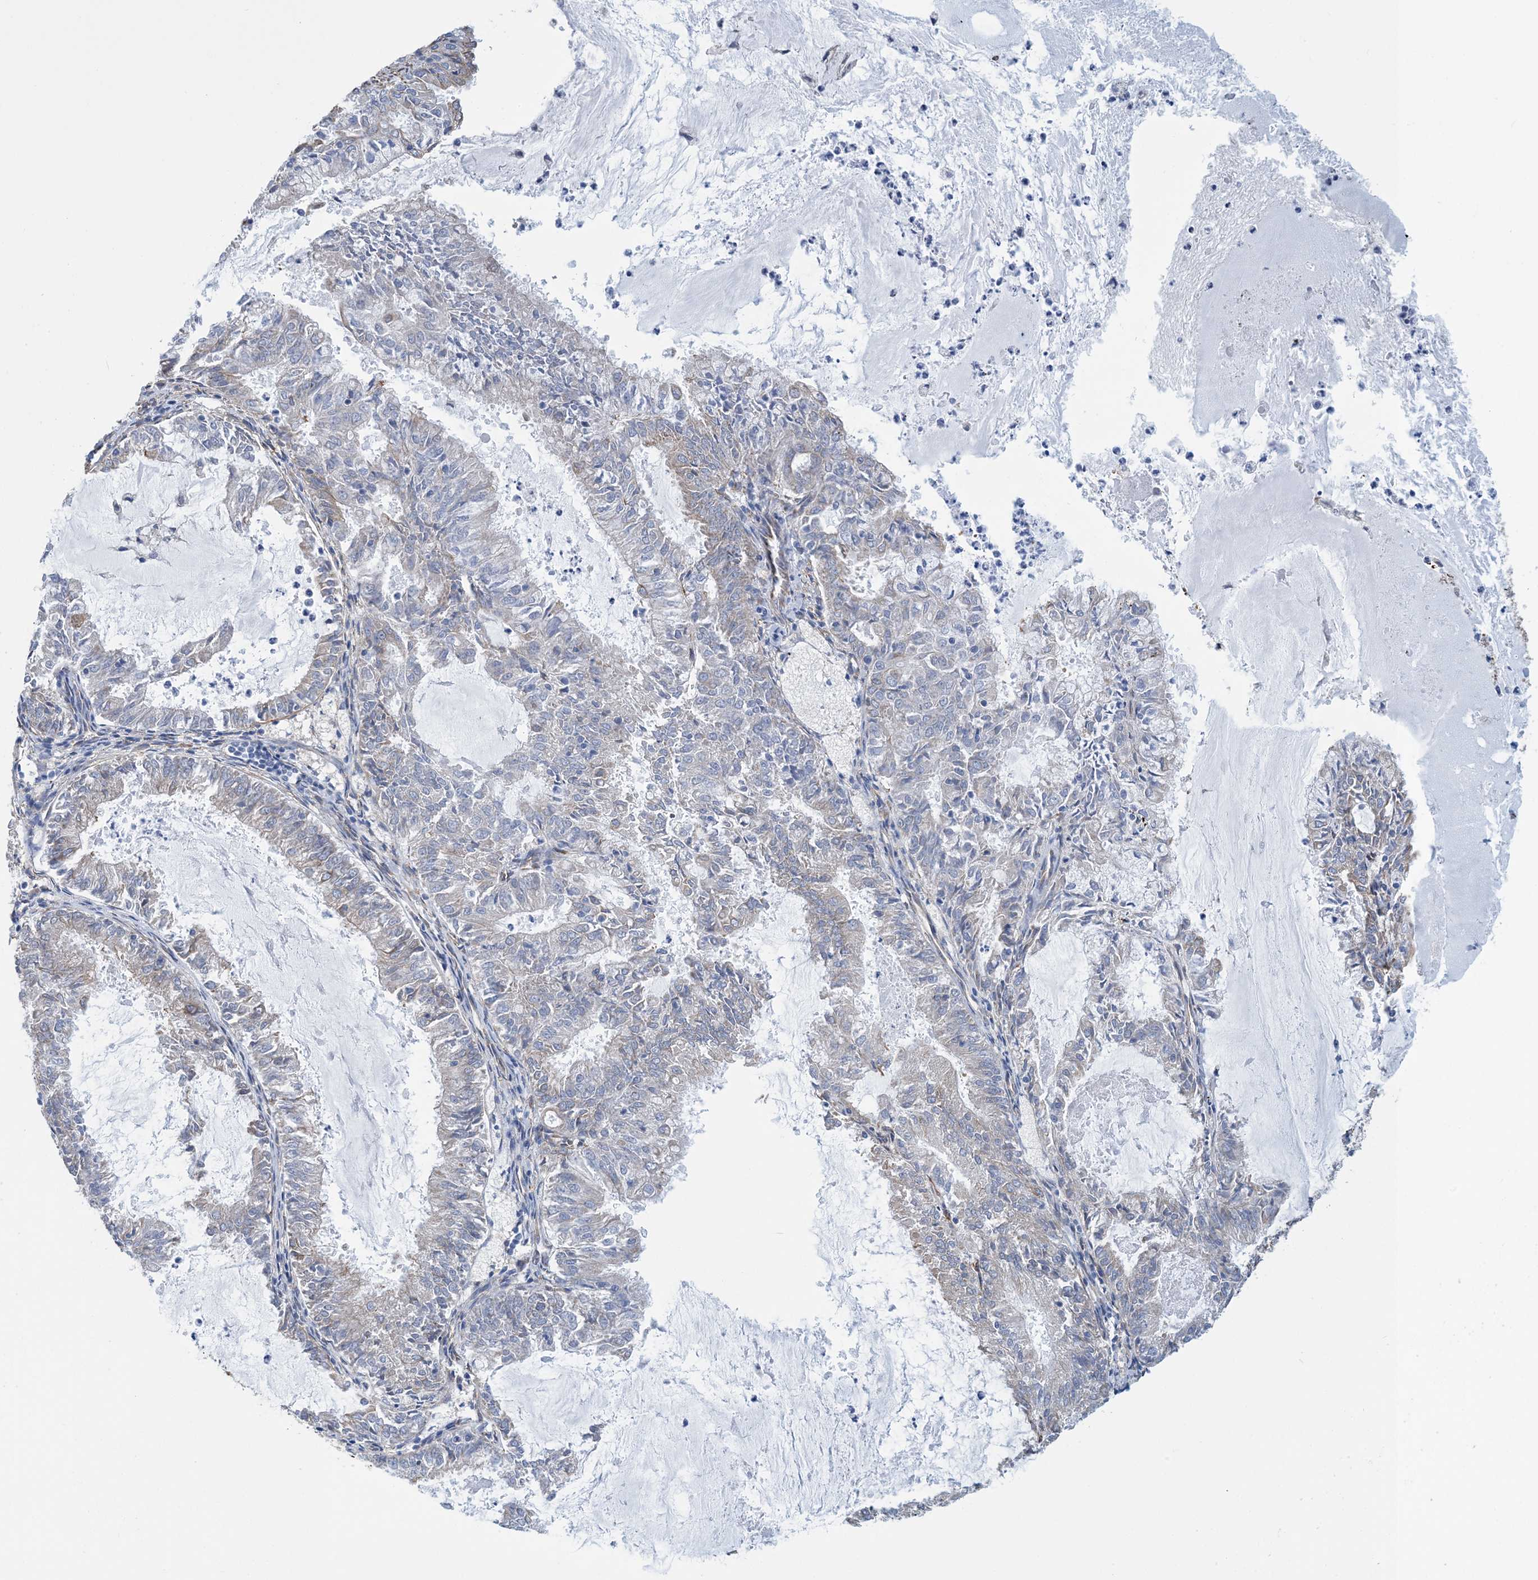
{"staining": {"intensity": "negative", "quantity": "none", "location": "none"}, "tissue": "endometrial cancer", "cell_type": "Tumor cells", "image_type": "cancer", "snomed": [{"axis": "morphology", "description": "Adenocarcinoma, NOS"}, {"axis": "topography", "description": "Endometrium"}], "caption": "IHC micrograph of endometrial adenocarcinoma stained for a protein (brown), which displays no staining in tumor cells.", "gene": "CCDC14", "patient": {"sex": "female", "age": 57}}